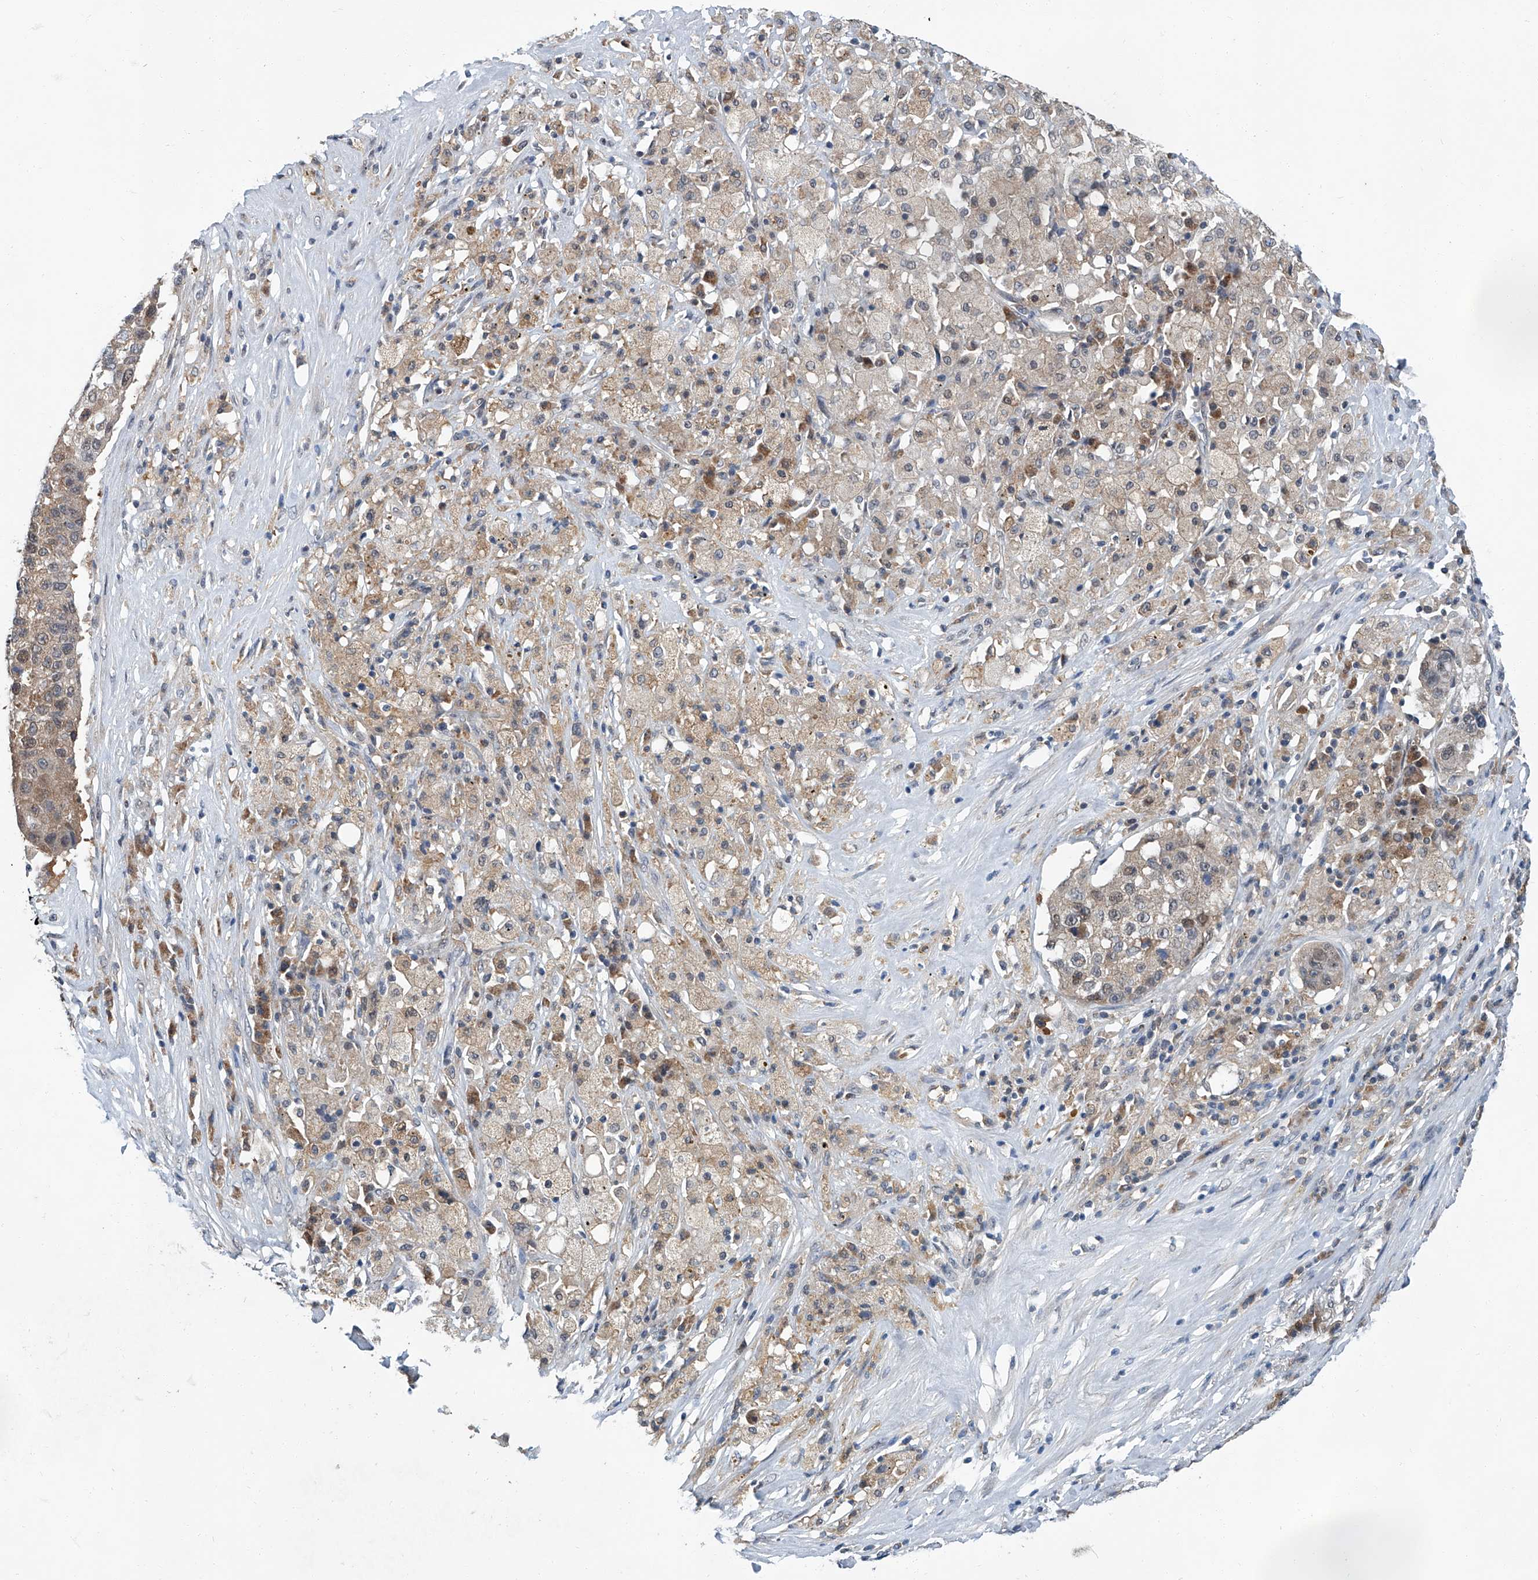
{"staining": {"intensity": "weak", "quantity": "25%-75%", "location": "cytoplasmic/membranous"}, "tissue": "lung cancer", "cell_type": "Tumor cells", "image_type": "cancer", "snomed": [{"axis": "morphology", "description": "Squamous cell carcinoma, NOS"}, {"axis": "topography", "description": "Lung"}], "caption": "Immunohistochemistry (IHC) of lung cancer shows low levels of weak cytoplasmic/membranous expression in approximately 25%-75% of tumor cells.", "gene": "CLK1", "patient": {"sex": "male", "age": 61}}